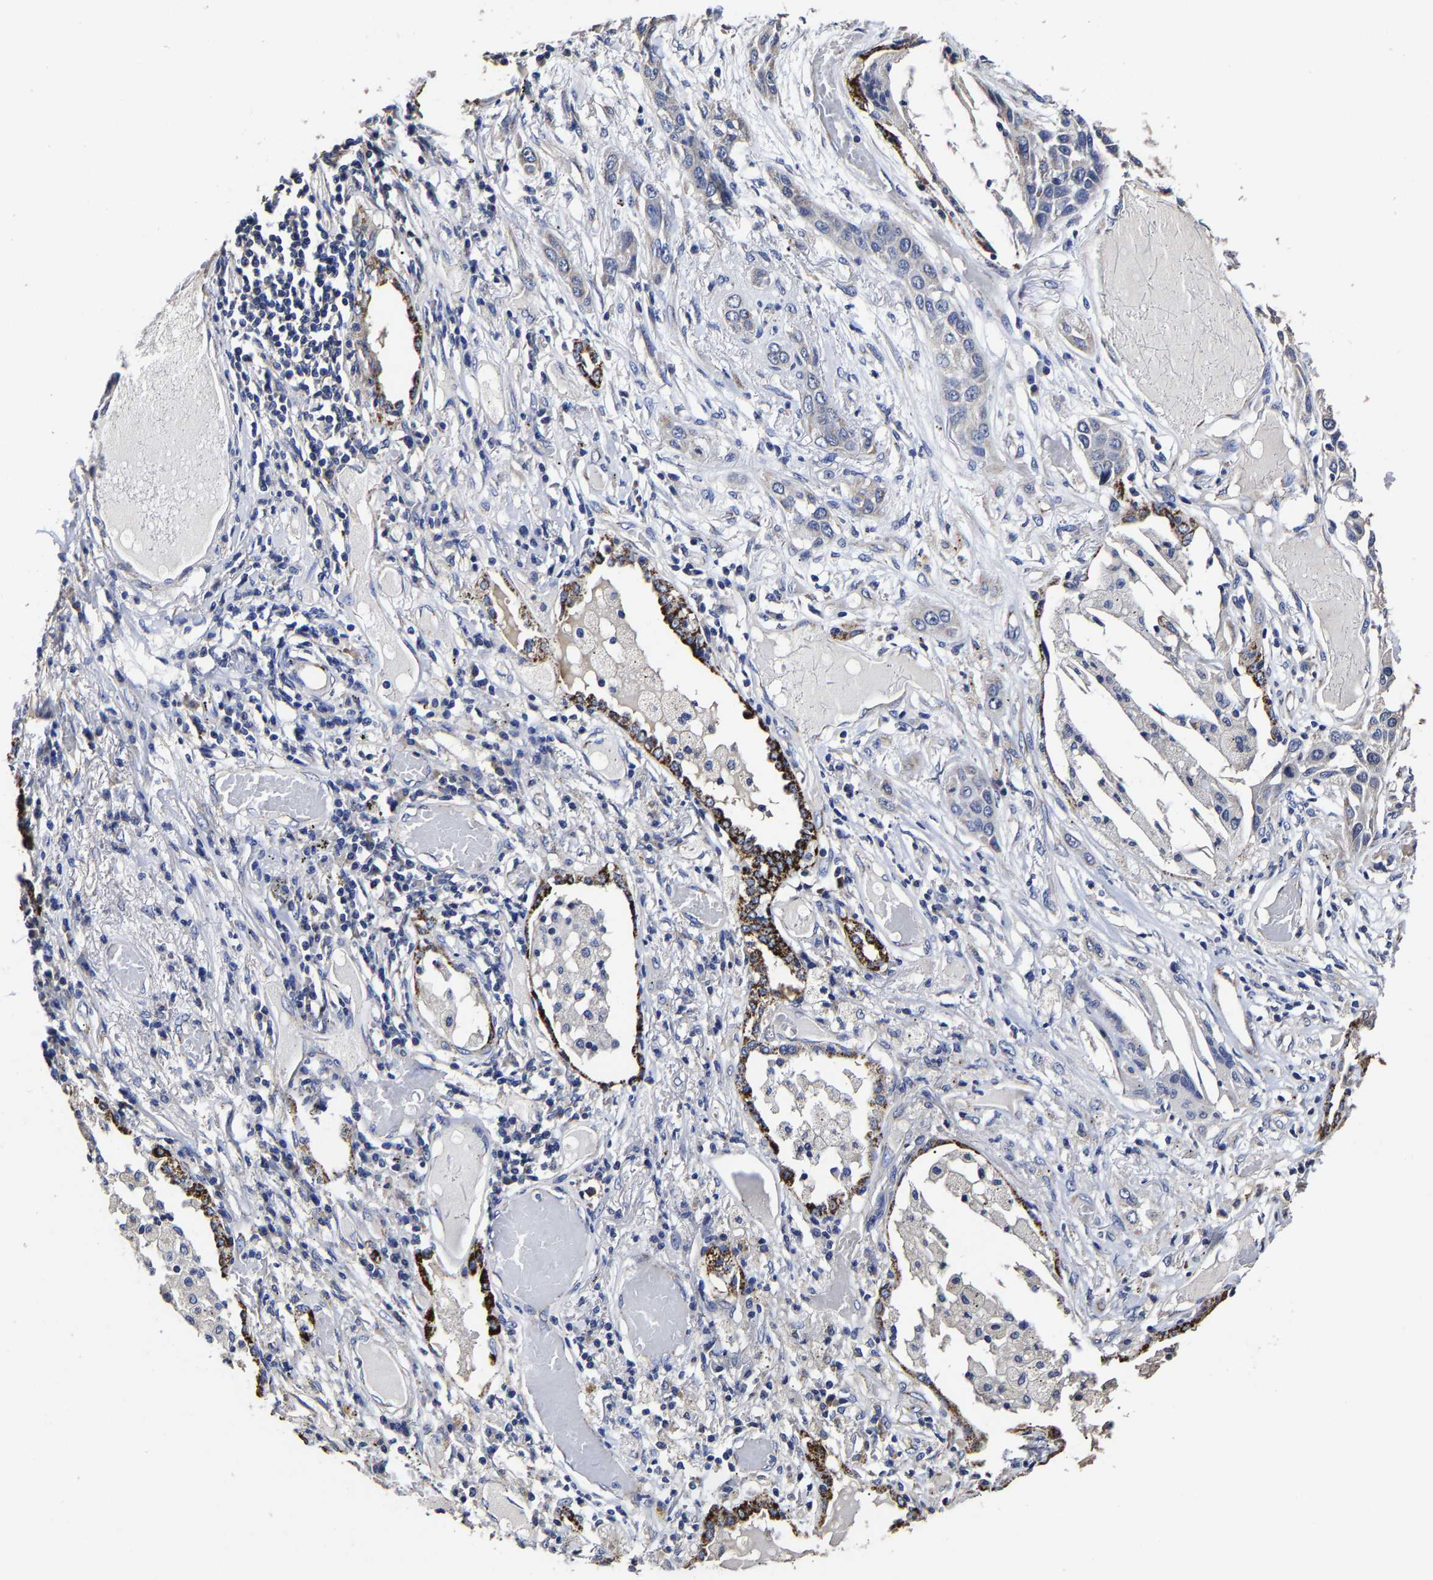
{"staining": {"intensity": "negative", "quantity": "none", "location": "none"}, "tissue": "lung cancer", "cell_type": "Tumor cells", "image_type": "cancer", "snomed": [{"axis": "morphology", "description": "Squamous cell carcinoma, NOS"}, {"axis": "topography", "description": "Lung"}], "caption": "Immunohistochemistry of lung cancer demonstrates no expression in tumor cells.", "gene": "AASS", "patient": {"sex": "male", "age": 71}}